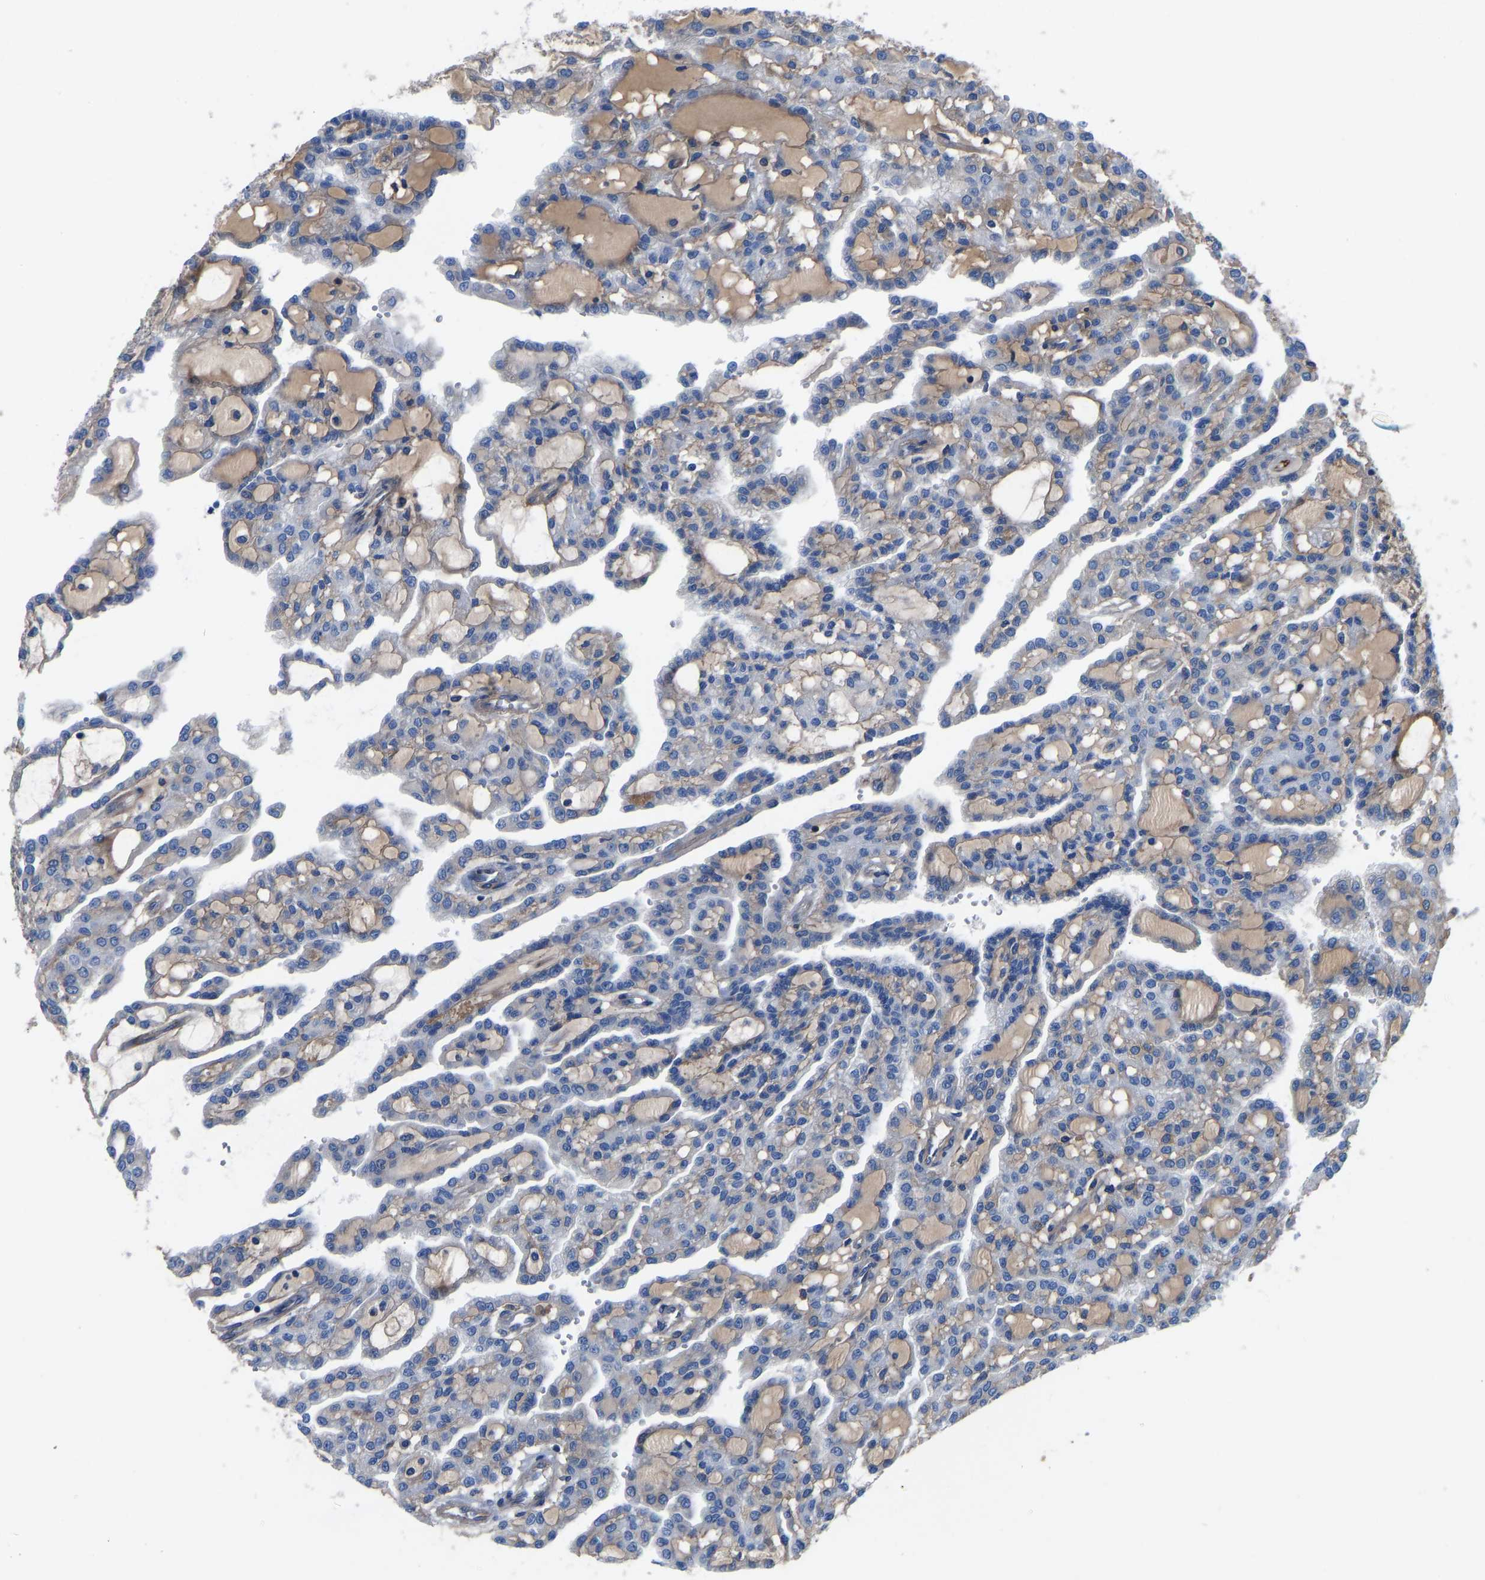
{"staining": {"intensity": "negative", "quantity": "none", "location": "none"}, "tissue": "renal cancer", "cell_type": "Tumor cells", "image_type": "cancer", "snomed": [{"axis": "morphology", "description": "Adenocarcinoma, NOS"}, {"axis": "topography", "description": "Kidney"}], "caption": "An immunohistochemistry histopathology image of renal cancer (adenocarcinoma) is shown. There is no staining in tumor cells of renal cancer (adenocarcinoma). (DAB (3,3'-diaminobenzidine) immunohistochemistry (IHC) visualized using brightfield microscopy, high magnification).", "gene": "HSPG2", "patient": {"sex": "male", "age": 63}}